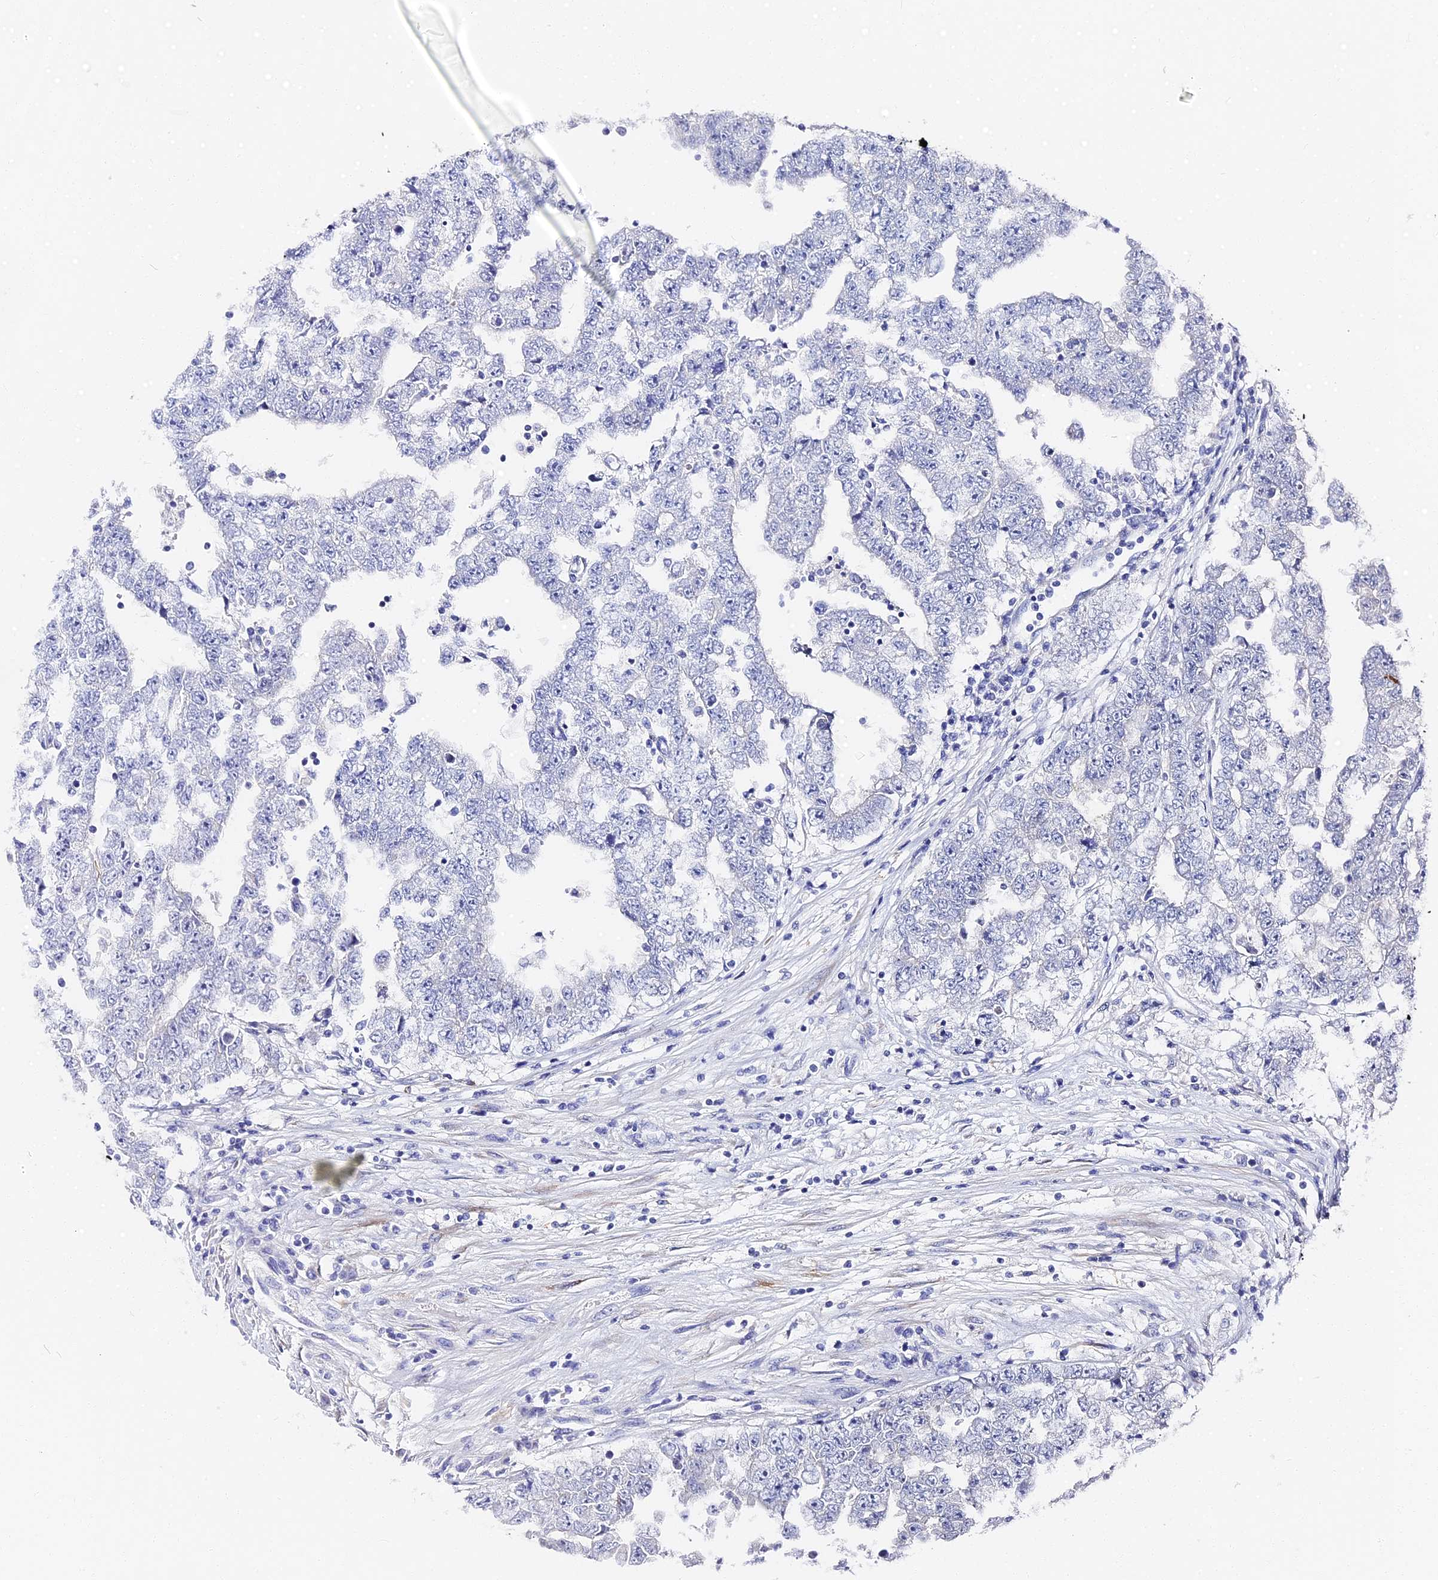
{"staining": {"intensity": "negative", "quantity": "none", "location": "none"}, "tissue": "testis cancer", "cell_type": "Tumor cells", "image_type": "cancer", "snomed": [{"axis": "morphology", "description": "Carcinoma, Embryonal, NOS"}, {"axis": "topography", "description": "Testis"}], "caption": "High magnification brightfield microscopy of testis cancer (embryonal carcinoma) stained with DAB (brown) and counterstained with hematoxylin (blue): tumor cells show no significant expression.", "gene": "VPS33B", "patient": {"sex": "male", "age": 25}}